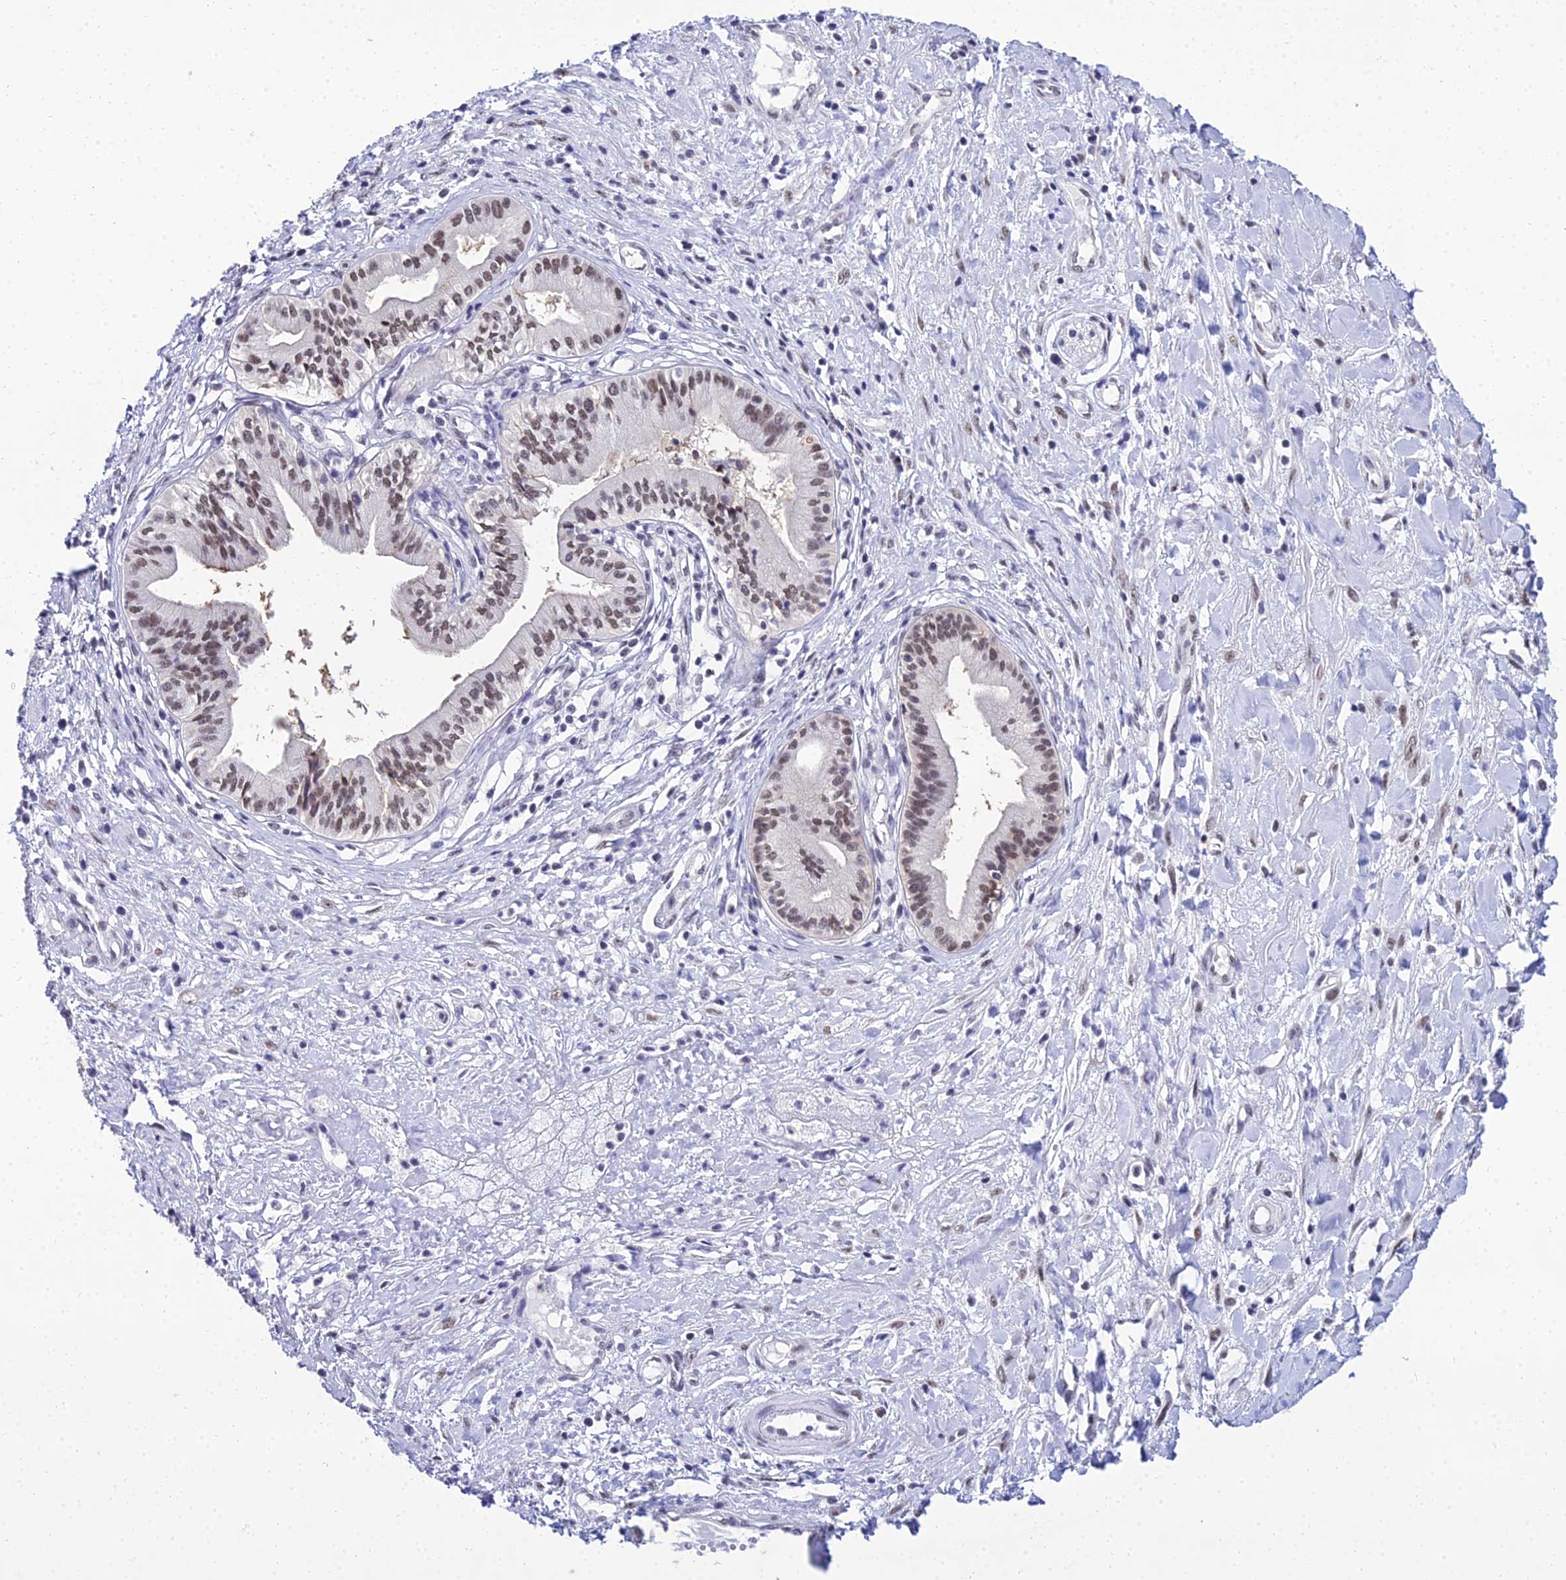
{"staining": {"intensity": "moderate", "quantity": ">75%", "location": "nuclear"}, "tissue": "pancreatic cancer", "cell_type": "Tumor cells", "image_type": "cancer", "snomed": [{"axis": "morphology", "description": "Adenocarcinoma, NOS"}, {"axis": "topography", "description": "Pancreas"}], "caption": "Protein staining exhibits moderate nuclear expression in approximately >75% of tumor cells in pancreatic cancer (adenocarcinoma).", "gene": "PPP4R2", "patient": {"sex": "female", "age": 50}}